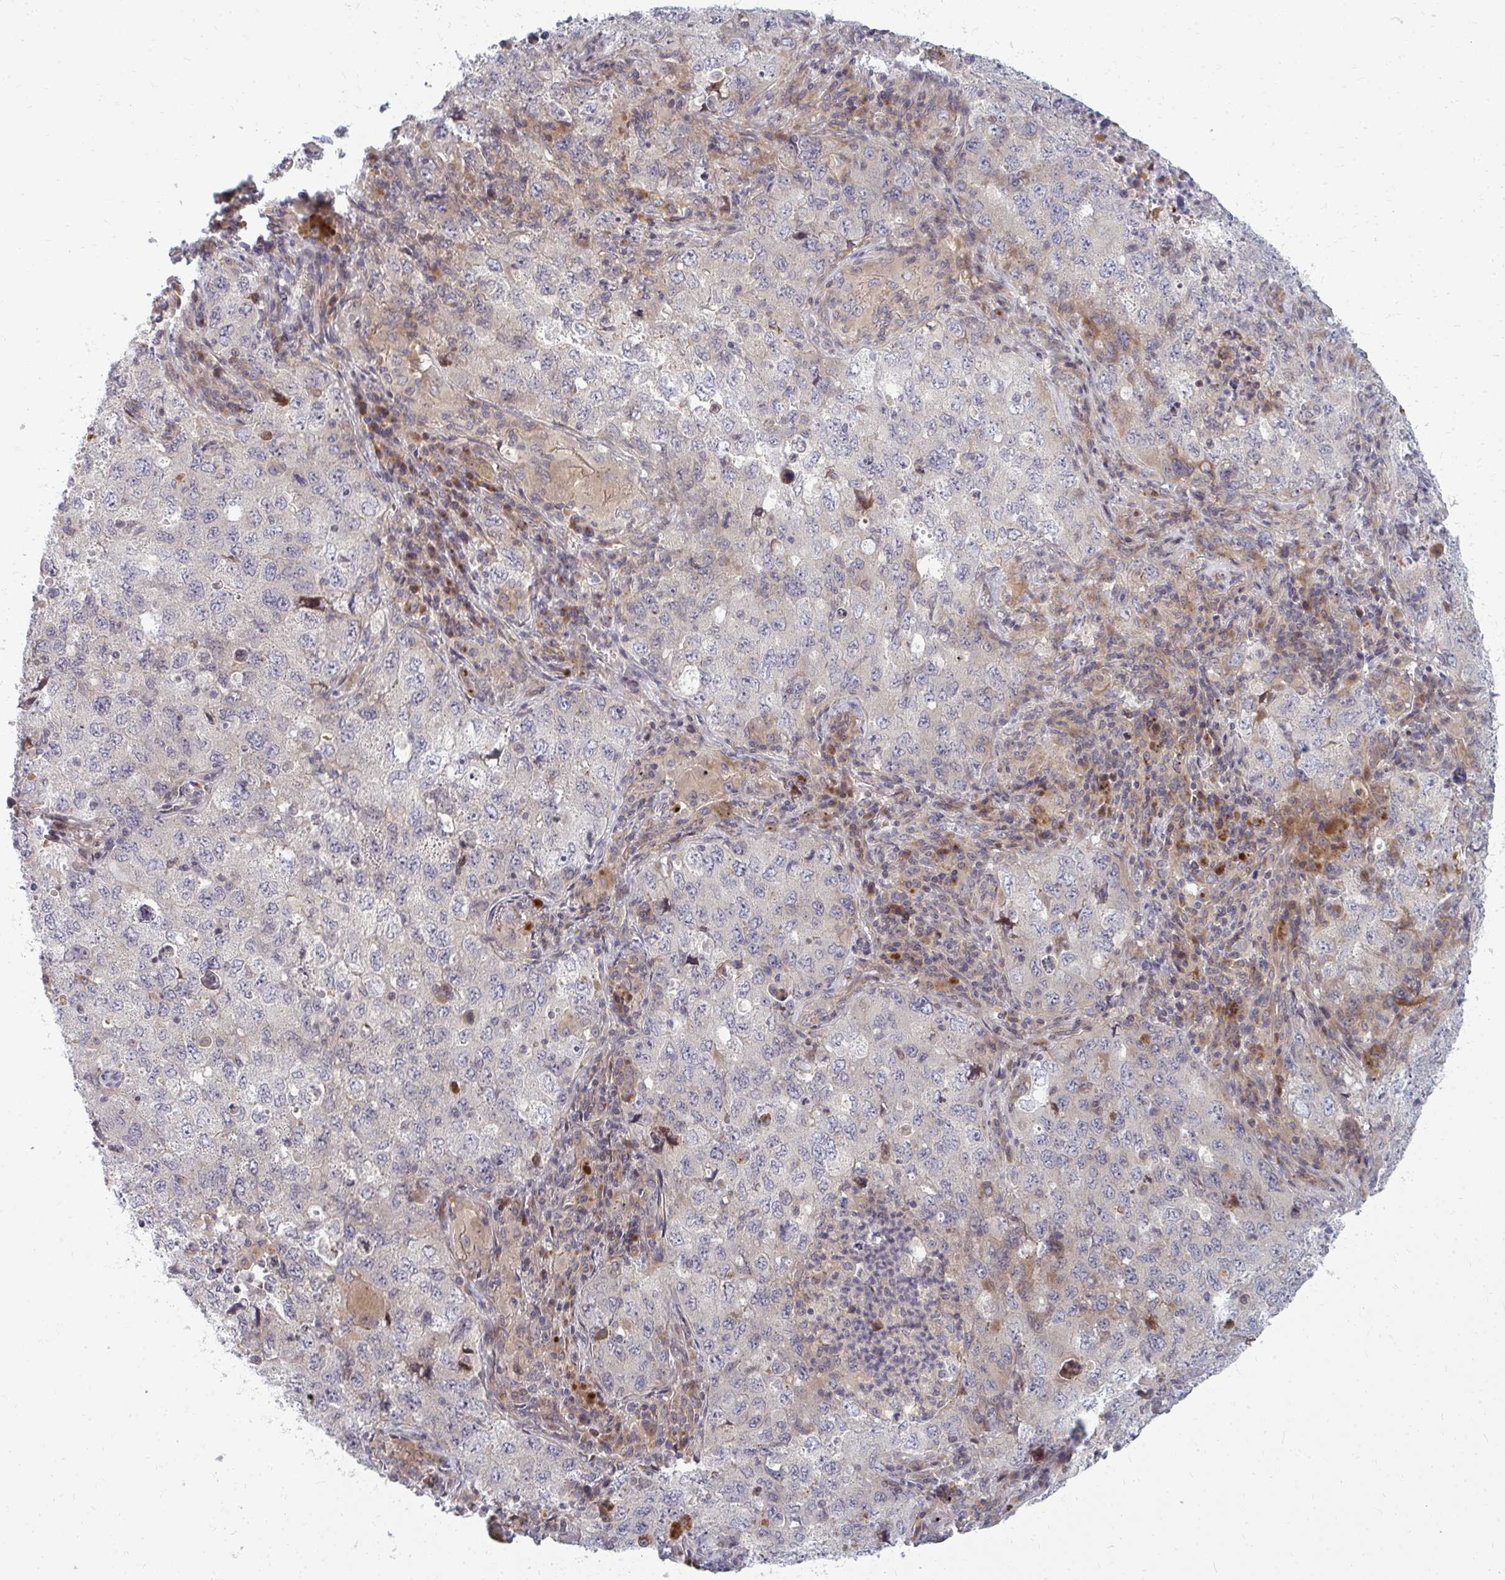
{"staining": {"intensity": "negative", "quantity": "none", "location": "none"}, "tissue": "lung cancer", "cell_type": "Tumor cells", "image_type": "cancer", "snomed": [{"axis": "morphology", "description": "Adenocarcinoma, NOS"}, {"axis": "topography", "description": "Lung"}], "caption": "A photomicrograph of human lung cancer is negative for staining in tumor cells.", "gene": "ZNF285", "patient": {"sex": "female", "age": 57}}